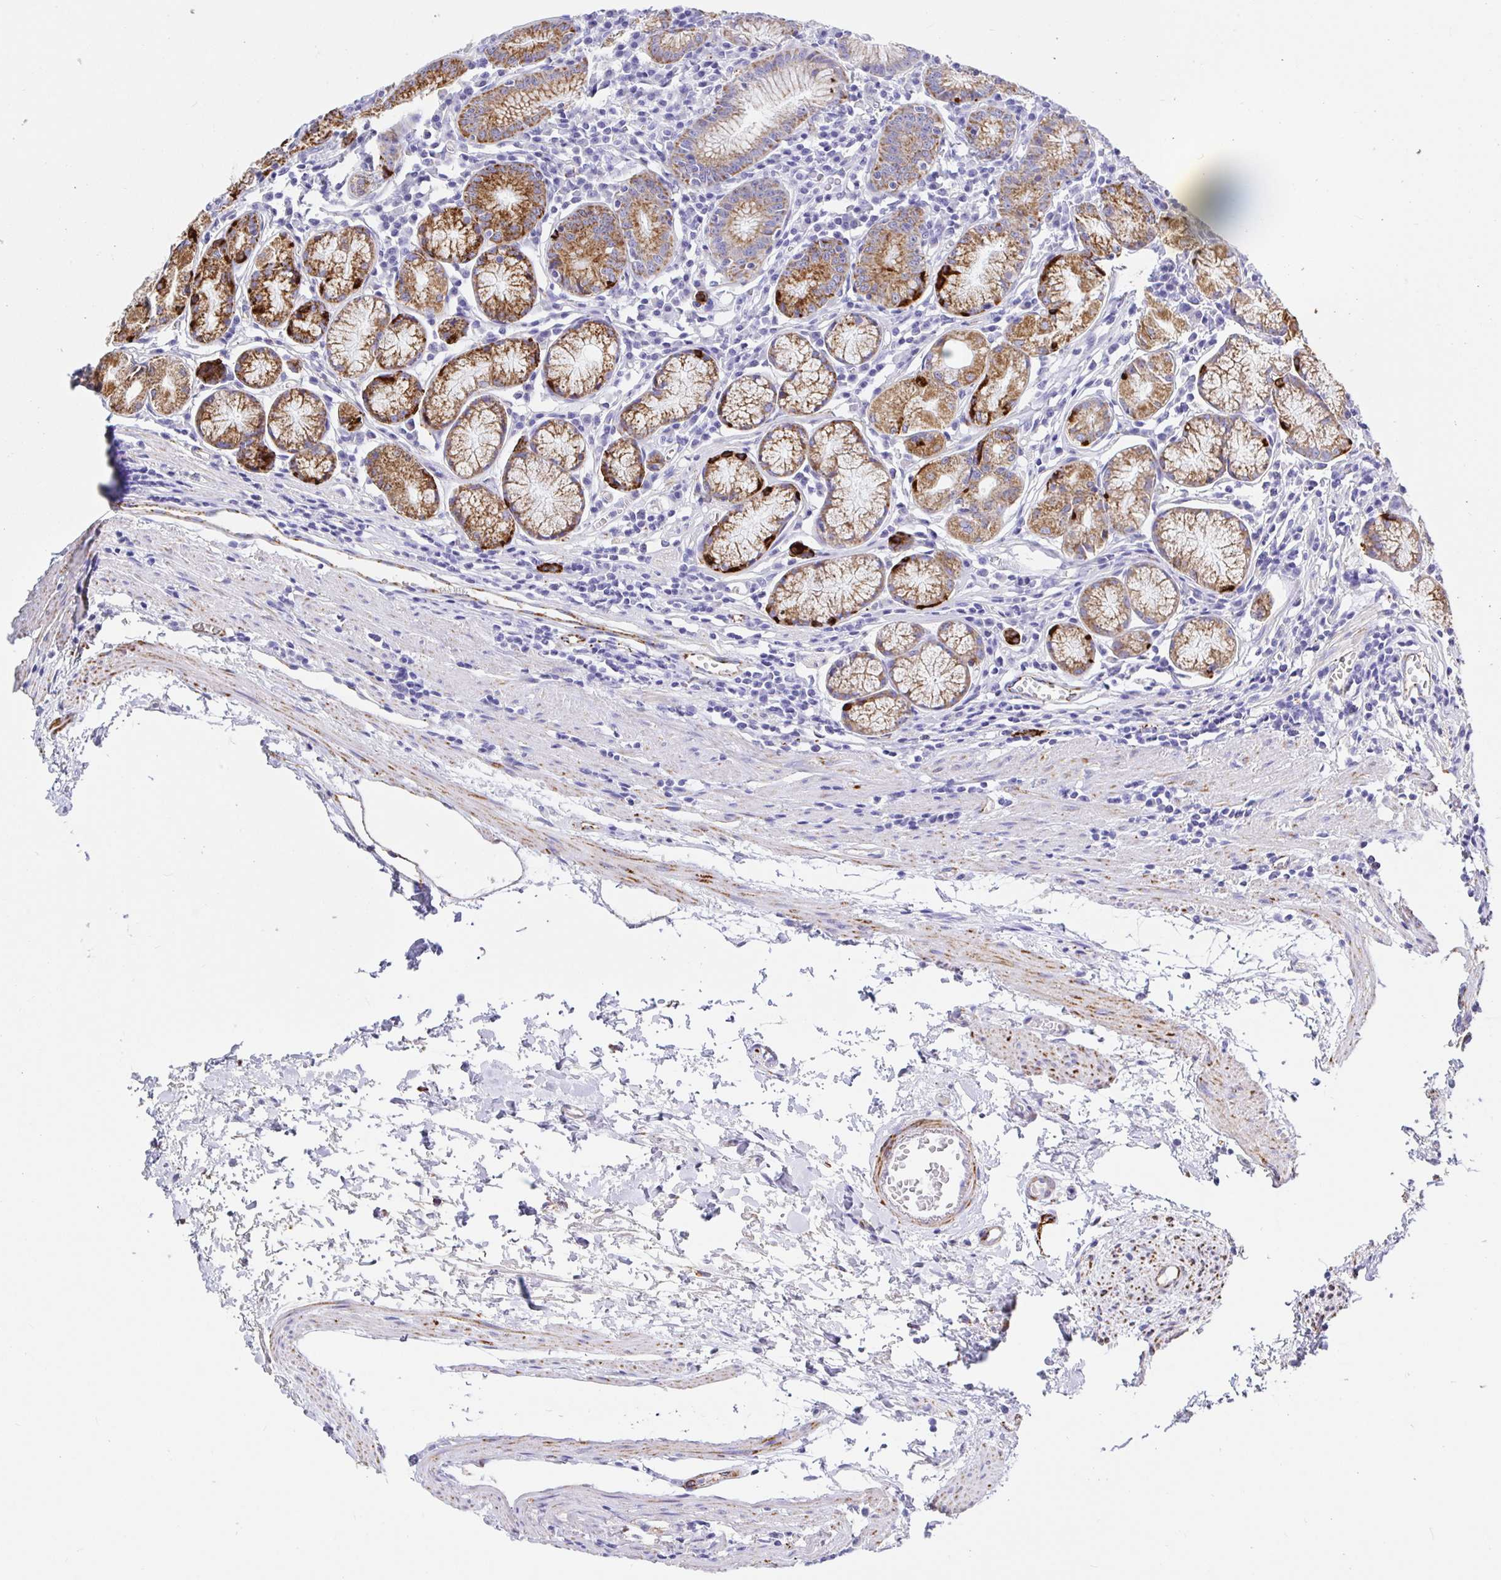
{"staining": {"intensity": "strong", "quantity": ">75%", "location": "cytoplasmic/membranous"}, "tissue": "stomach", "cell_type": "Glandular cells", "image_type": "normal", "snomed": [{"axis": "morphology", "description": "Normal tissue, NOS"}, {"axis": "topography", "description": "Stomach"}], "caption": "IHC histopathology image of normal stomach stained for a protein (brown), which demonstrates high levels of strong cytoplasmic/membranous expression in approximately >75% of glandular cells.", "gene": "MAOA", "patient": {"sex": "male", "age": 55}}